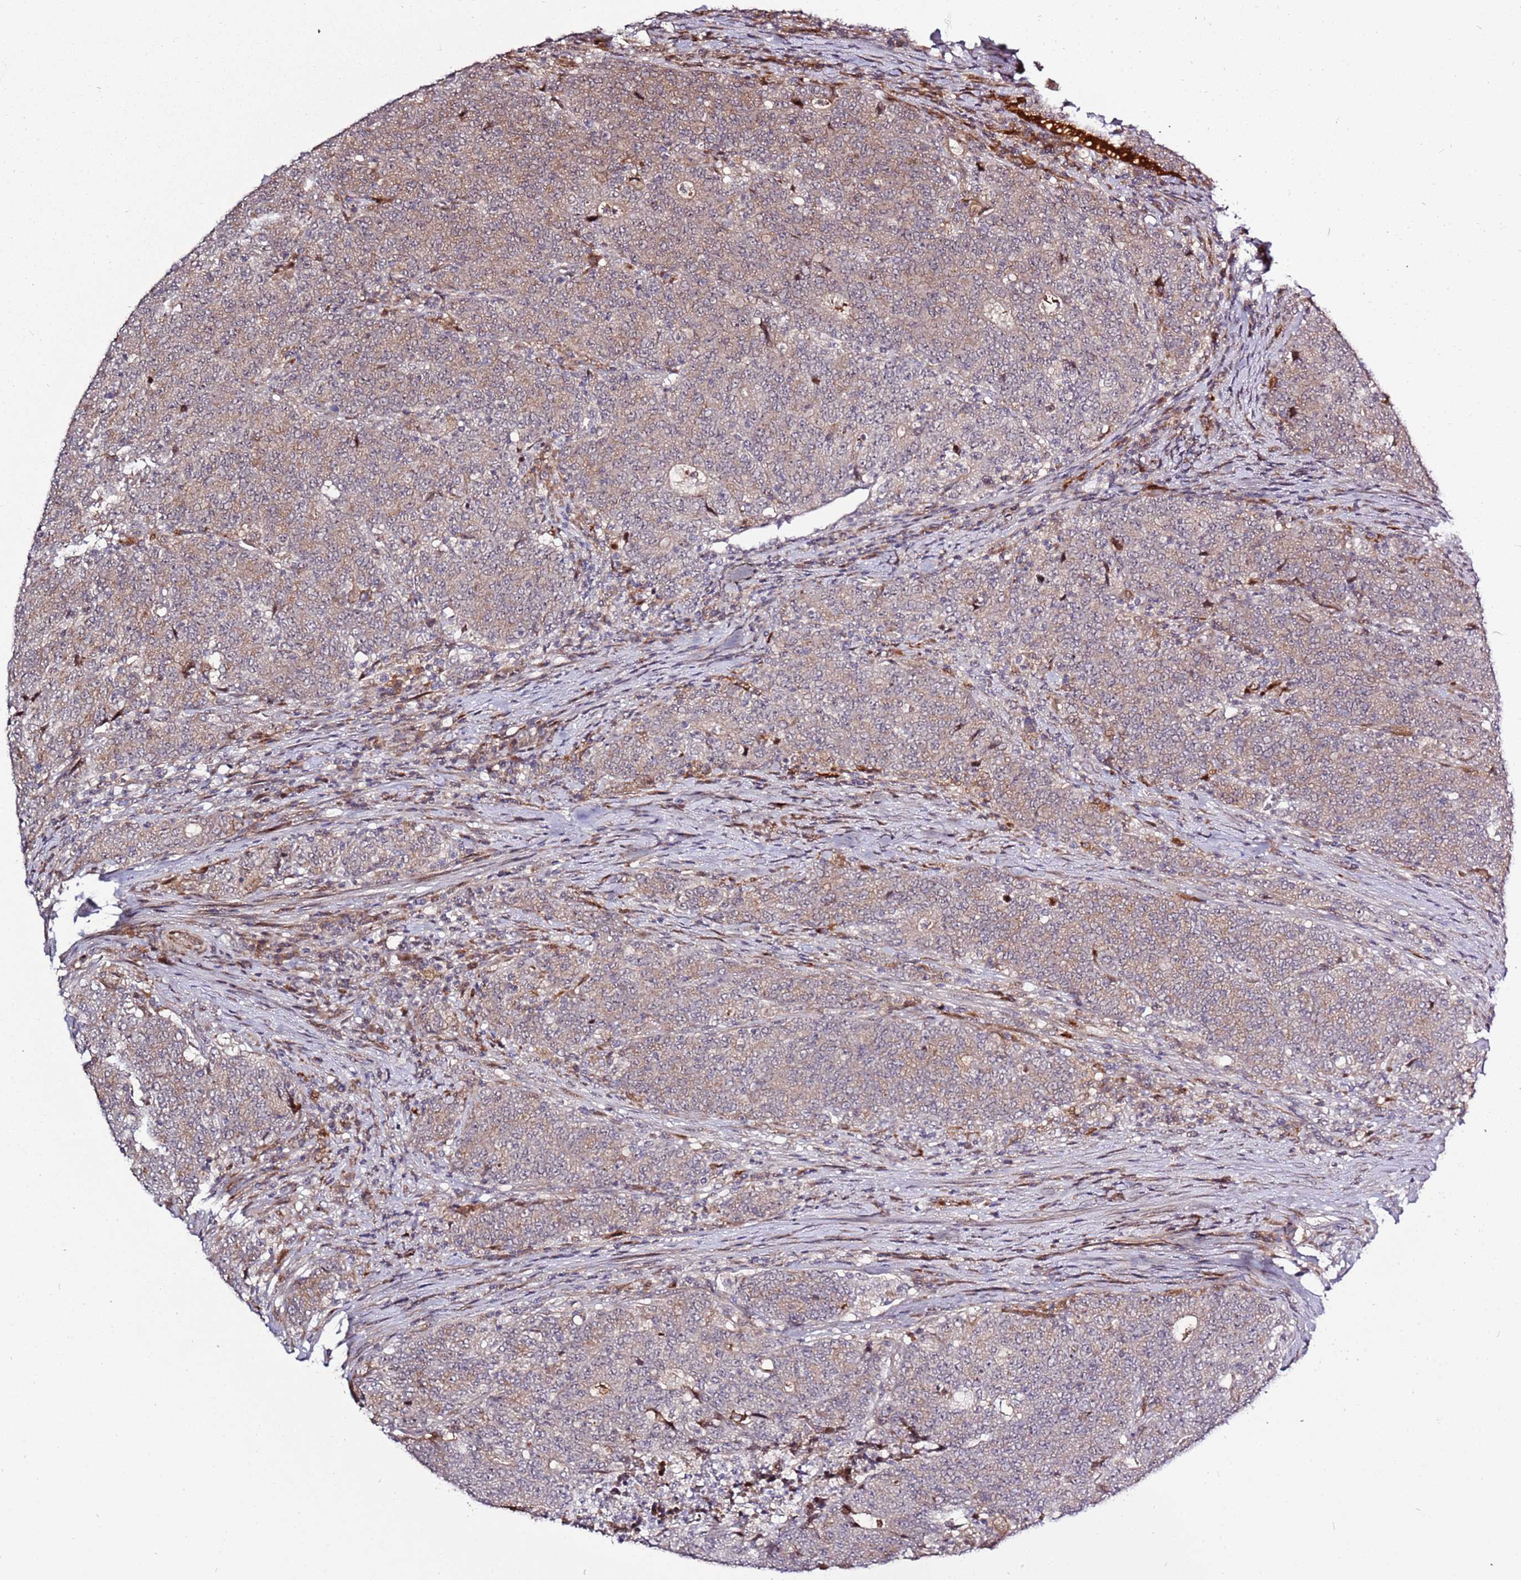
{"staining": {"intensity": "weak", "quantity": "25%-75%", "location": "cytoplasmic/membranous"}, "tissue": "colorectal cancer", "cell_type": "Tumor cells", "image_type": "cancer", "snomed": [{"axis": "morphology", "description": "Adenocarcinoma, NOS"}, {"axis": "topography", "description": "Colon"}], "caption": "Tumor cells reveal weak cytoplasmic/membranous expression in about 25%-75% of cells in adenocarcinoma (colorectal).", "gene": "RHBDL1", "patient": {"sex": "female", "age": 75}}